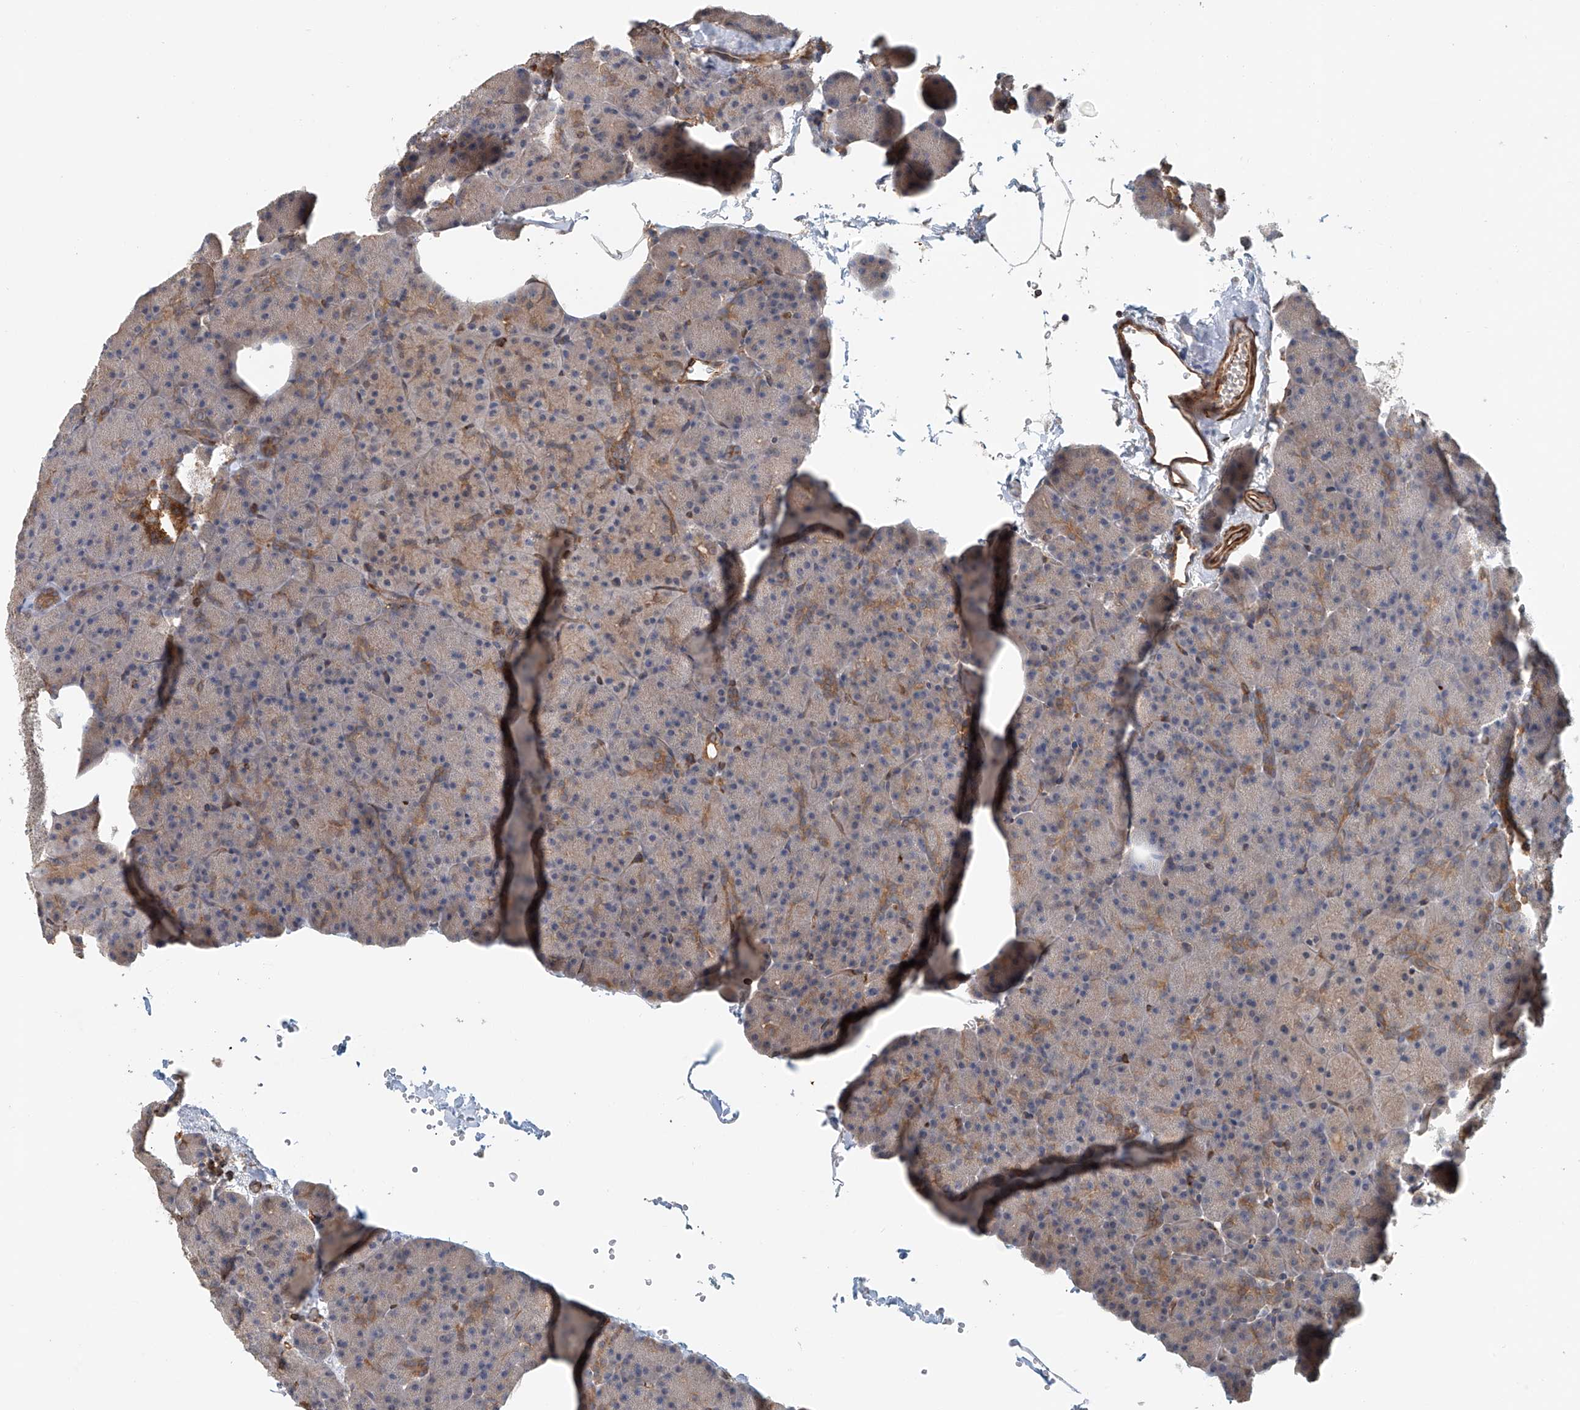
{"staining": {"intensity": "moderate", "quantity": "25%-75%", "location": "cytoplasmic/membranous"}, "tissue": "pancreas", "cell_type": "Exocrine glandular cells", "image_type": "normal", "snomed": [{"axis": "morphology", "description": "Normal tissue, NOS"}, {"axis": "morphology", "description": "Carcinoid, malignant, NOS"}, {"axis": "topography", "description": "Pancreas"}], "caption": "Unremarkable pancreas shows moderate cytoplasmic/membranous positivity in about 25%-75% of exocrine glandular cells.", "gene": "FRYL", "patient": {"sex": "female", "age": 35}}